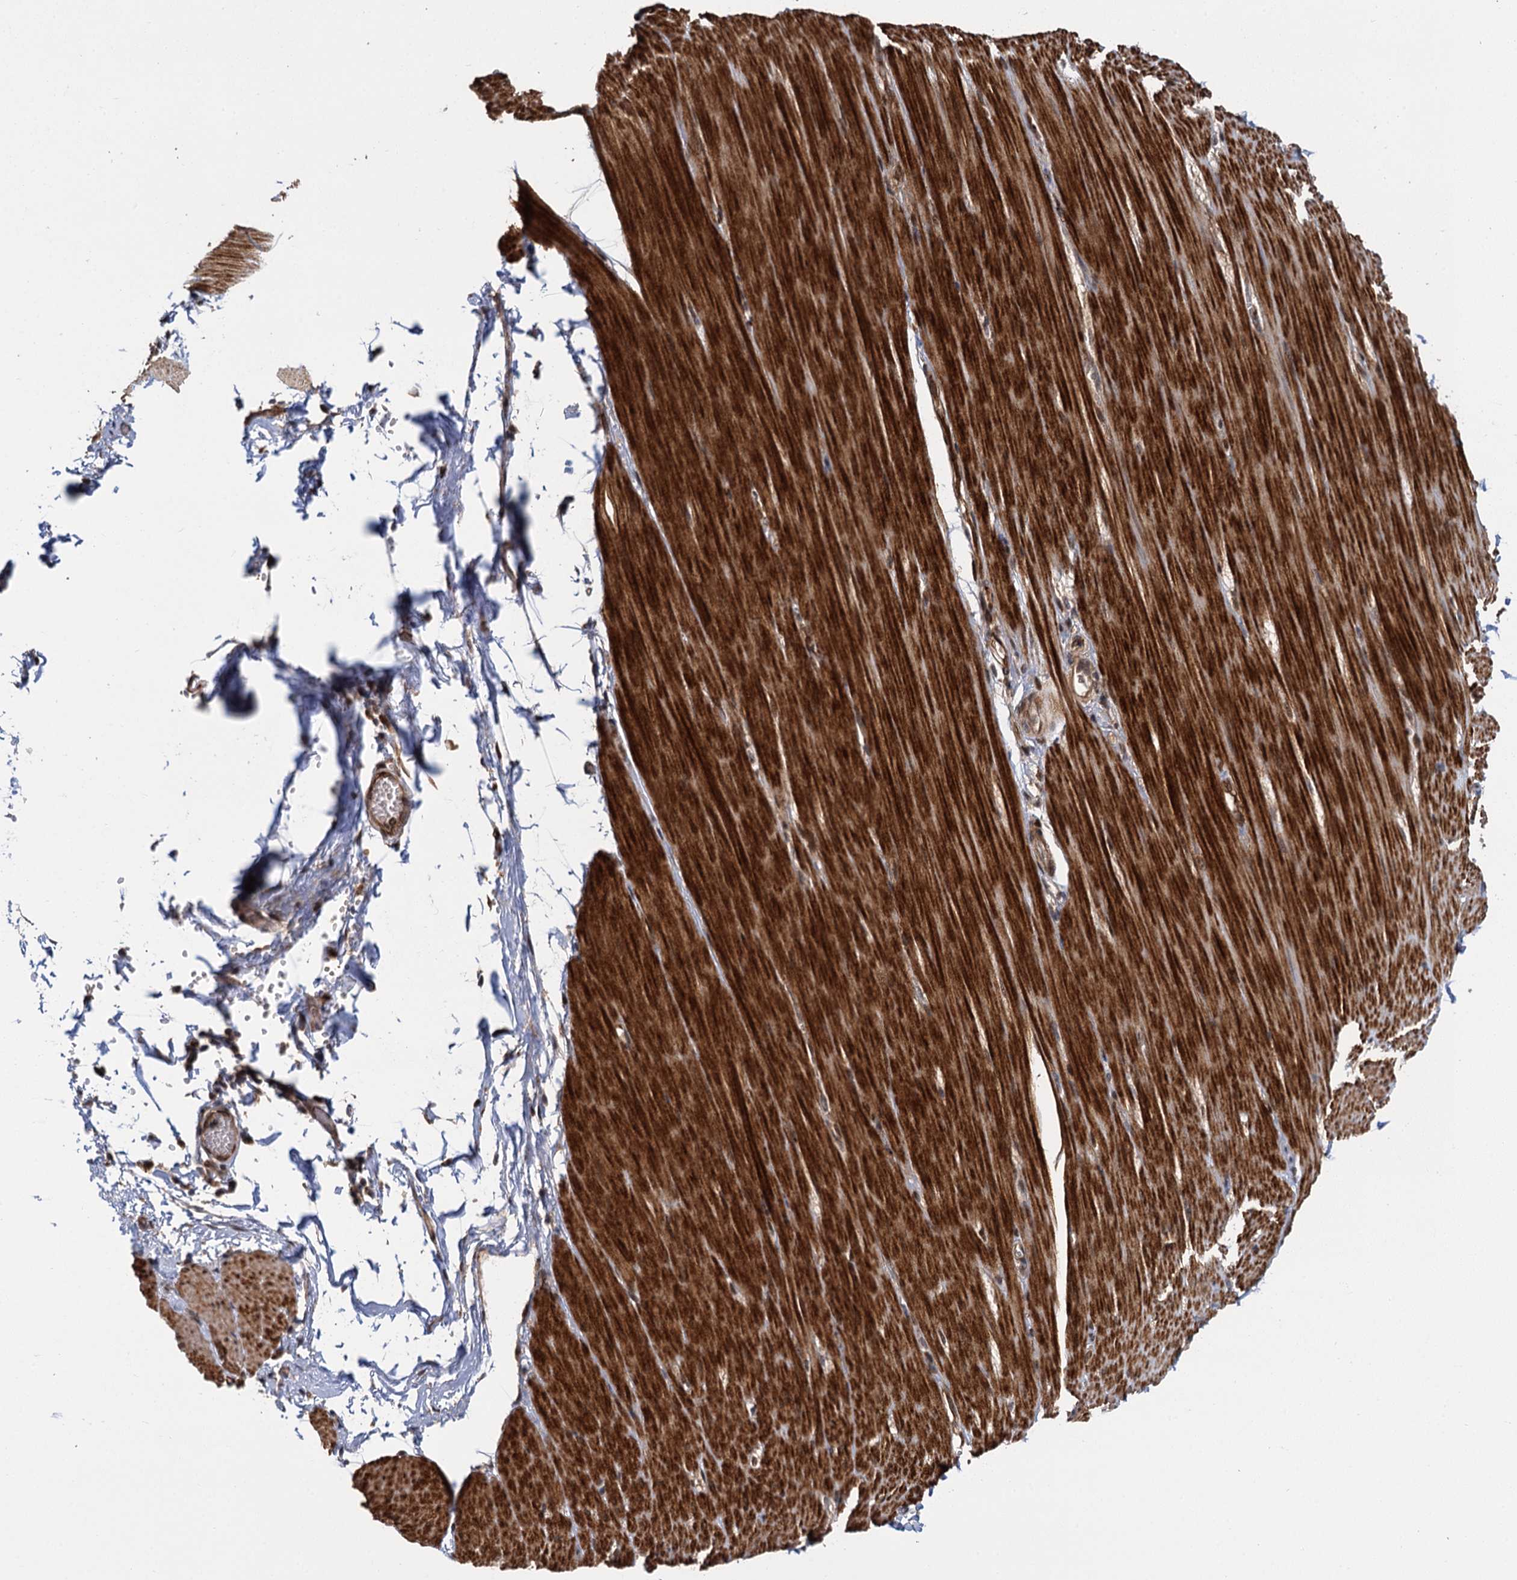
{"staining": {"intensity": "strong", "quantity": ">75%", "location": "cytoplasmic/membranous"}, "tissue": "smooth muscle", "cell_type": "Smooth muscle cells", "image_type": "normal", "snomed": [{"axis": "morphology", "description": "Normal tissue, NOS"}, {"axis": "morphology", "description": "Adenocarcinoma, NOS"}, {"axis": "topography", "description": "Colon"}, {"axis": "topography", "description": "Peripheral nerve tissue"}], "caption": "Immunohistochemistry (IHC) staining of normal smooth muscle, which displays high levels of strong cytoplasmic/membranous expression in about >75% of smooth muscle cells indicating strong cytoplasmic/membranous protein positivity. The staining was performed using DAB (brown) for protein detection and nuclei were counterstained in hematoxylin (blue).", "gene": "GAL3ST4", "patient": {"sex": "male", "age": 14}}